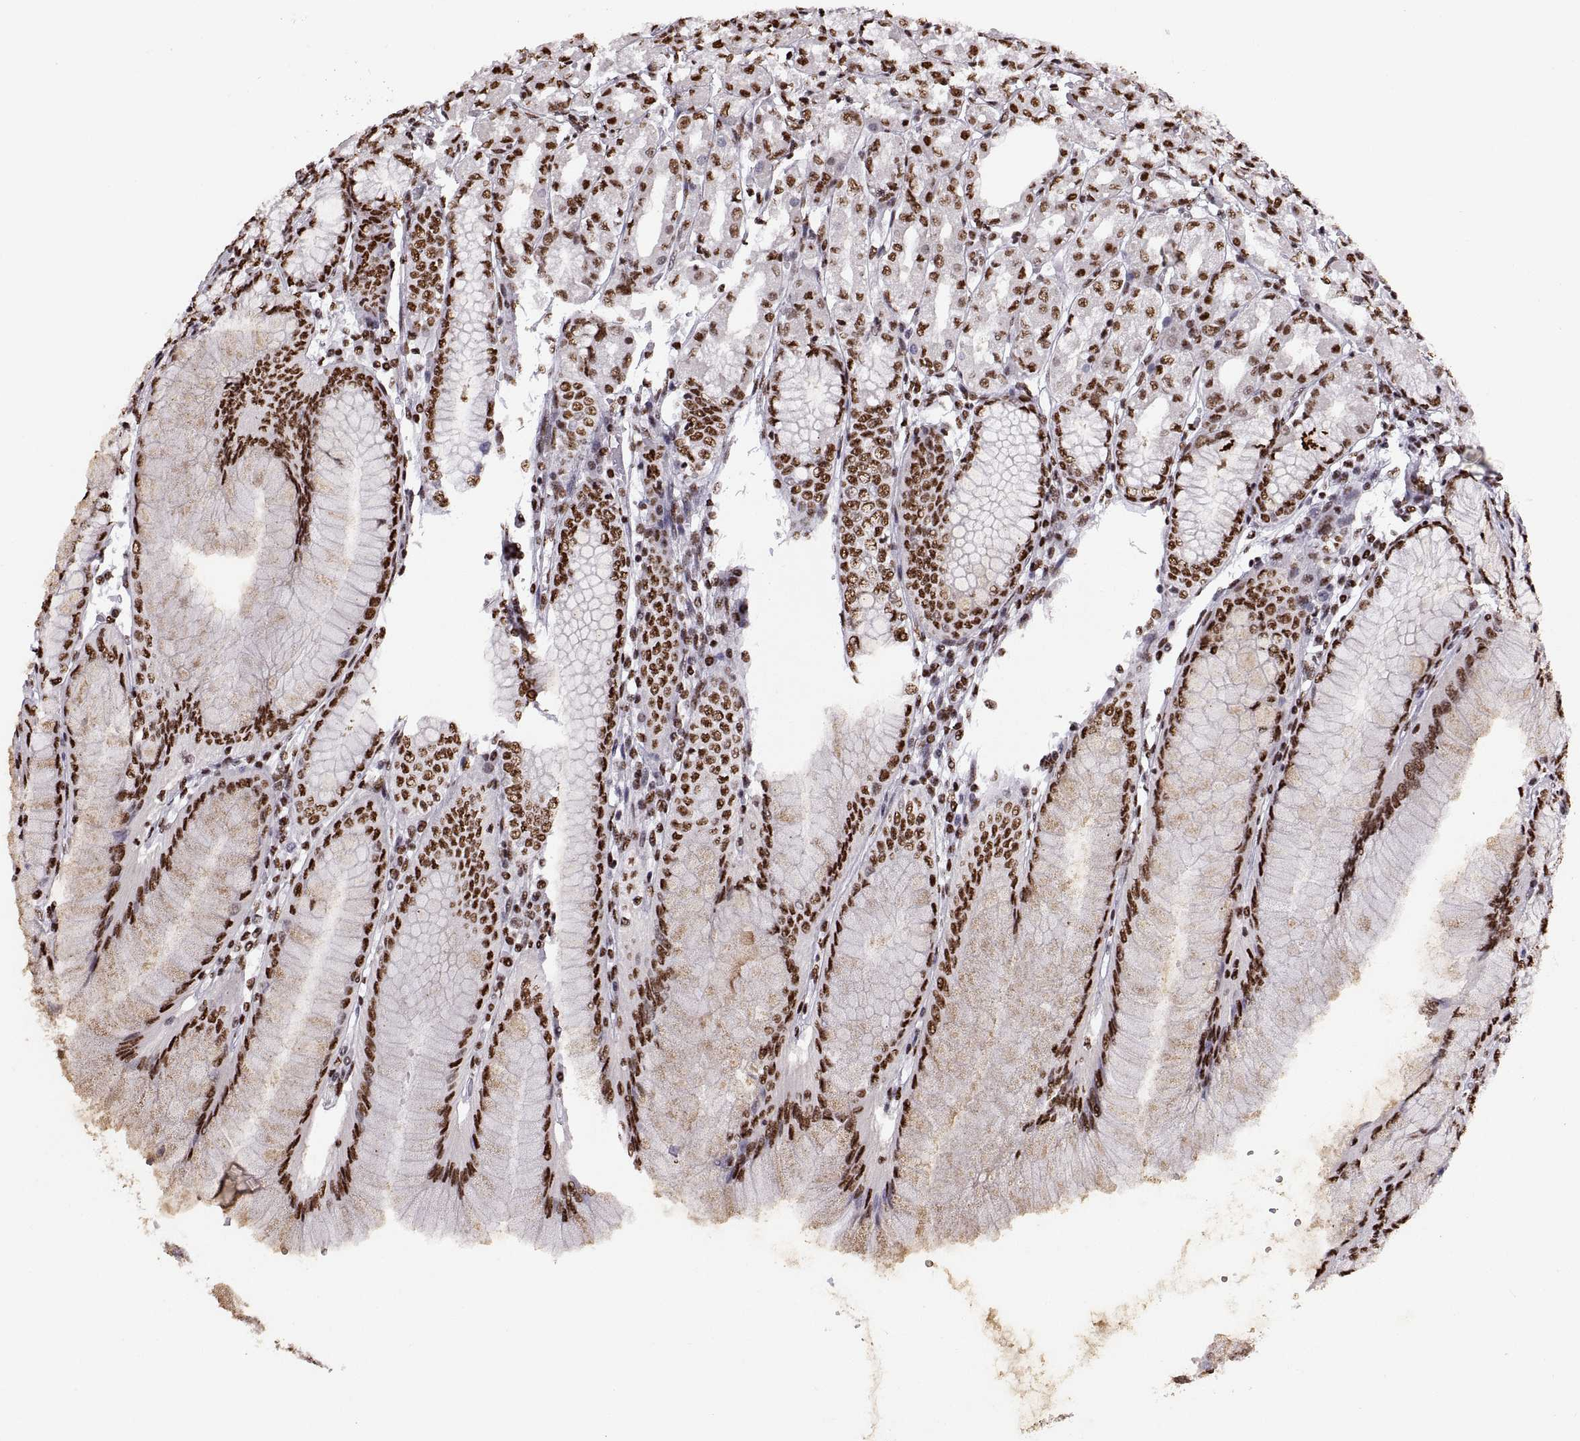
{"staining": {"intensity": "strong", "quantity": ">75%", "location": "nuclear"}, "tissue": "stomach", "cell_type": "Glandular cells", "image_type": "normal", "snomed": [{"axis": "morphology", "description": "Normal tissue, NOS"}, {"axis": "topography", "description": "Skeletal muscle"}, {"axis": "topography", "description": "Stomach"}], "caption": "A brown stain labels strong nuclear positivity of a protein in glandular cells of normal stomach.", "gene": "SNAI1", "patient": {"sex": "female", "age": 57}}